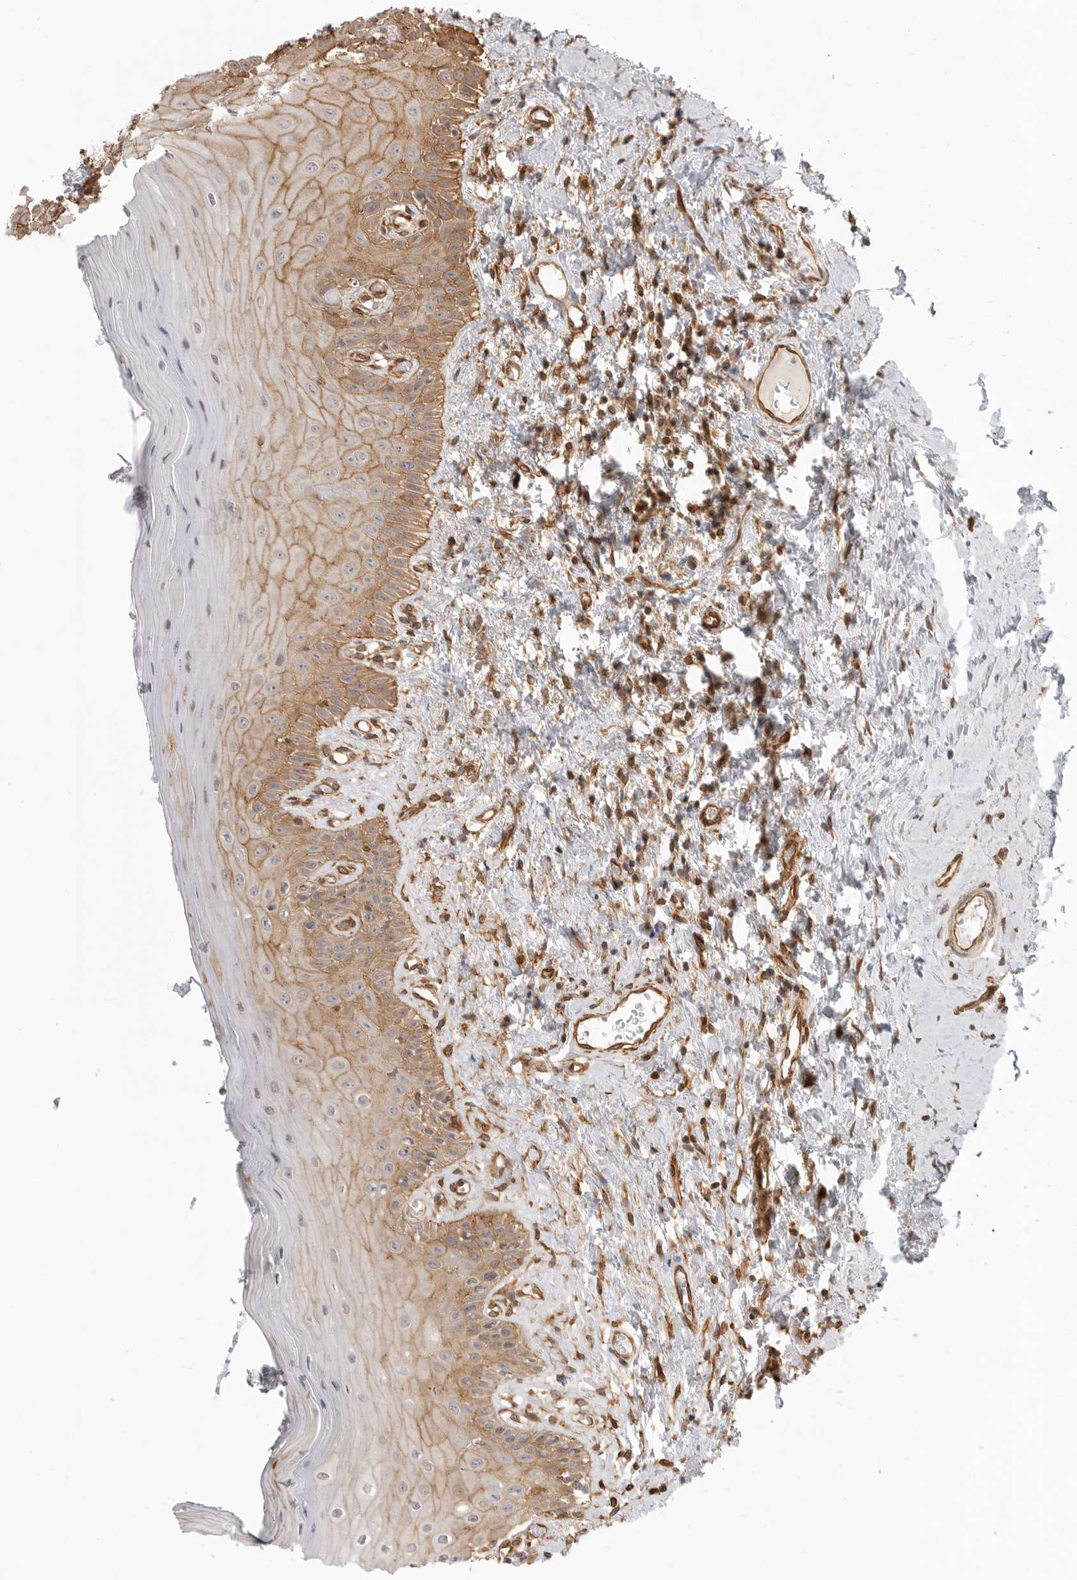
{"staining": {"intensity": "moderate", "quantity": ">75%", "location": "cytoplasmic/membranous"}, "tissue": "oral mucosa", "cell_type": "Squamous epithelial cells", "image_type": "normal", "snomed": [{"axis": "morphology", "description": "Normal tissue, NOS"}, {"axis": "topography", "description": "Oral tissue"}], "caption": "A brown stain labels moderate cytoplasmic/membranous staining of a protein in squamous epithelial cells of normal human oral mucosa. Nuclei are stained in blue.", "gene": "ATOH7", "patient": {"sex": "male", "age": 66}}